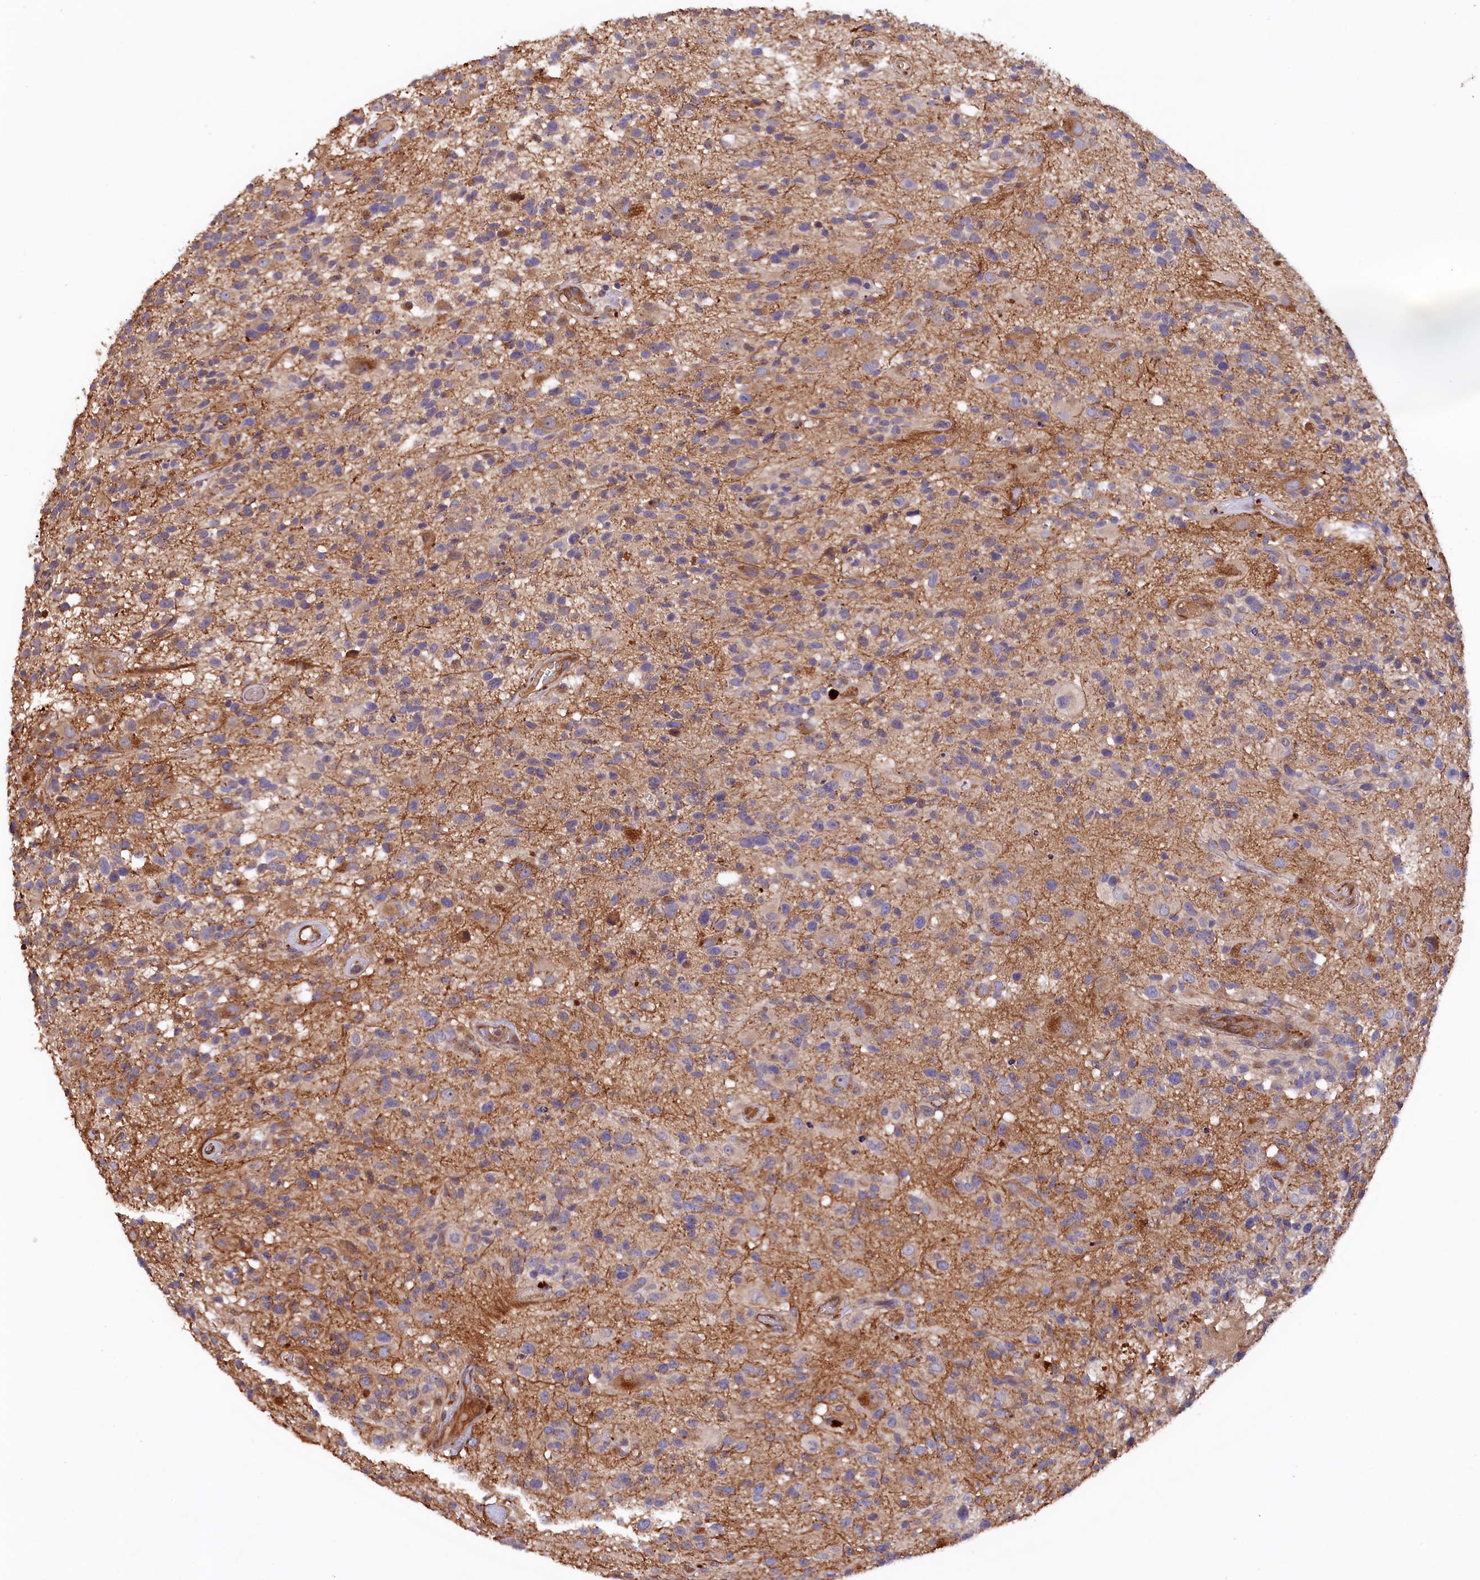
{"staining": {"intensity": "weak", "quantity": "<25%", "location": "cytoplasmic/membranous"}, "tissue": "glioma", "cell_type": "Tumor cells", "image_type": "cancer", "snomed": [{"axis": "morphology", "description": "Glioma, malignant, High grade"}, {"axis": "morphology", "description": "Glioblastoma, NOS"}, {"axis": "topography", "description": "Brain"}], "caption": "The IHC photomicrograph has no significant expression in tumor cells of glioma tissue.", "gene": "GREB1L", "patient": {"sex": "male", "age": 60}}